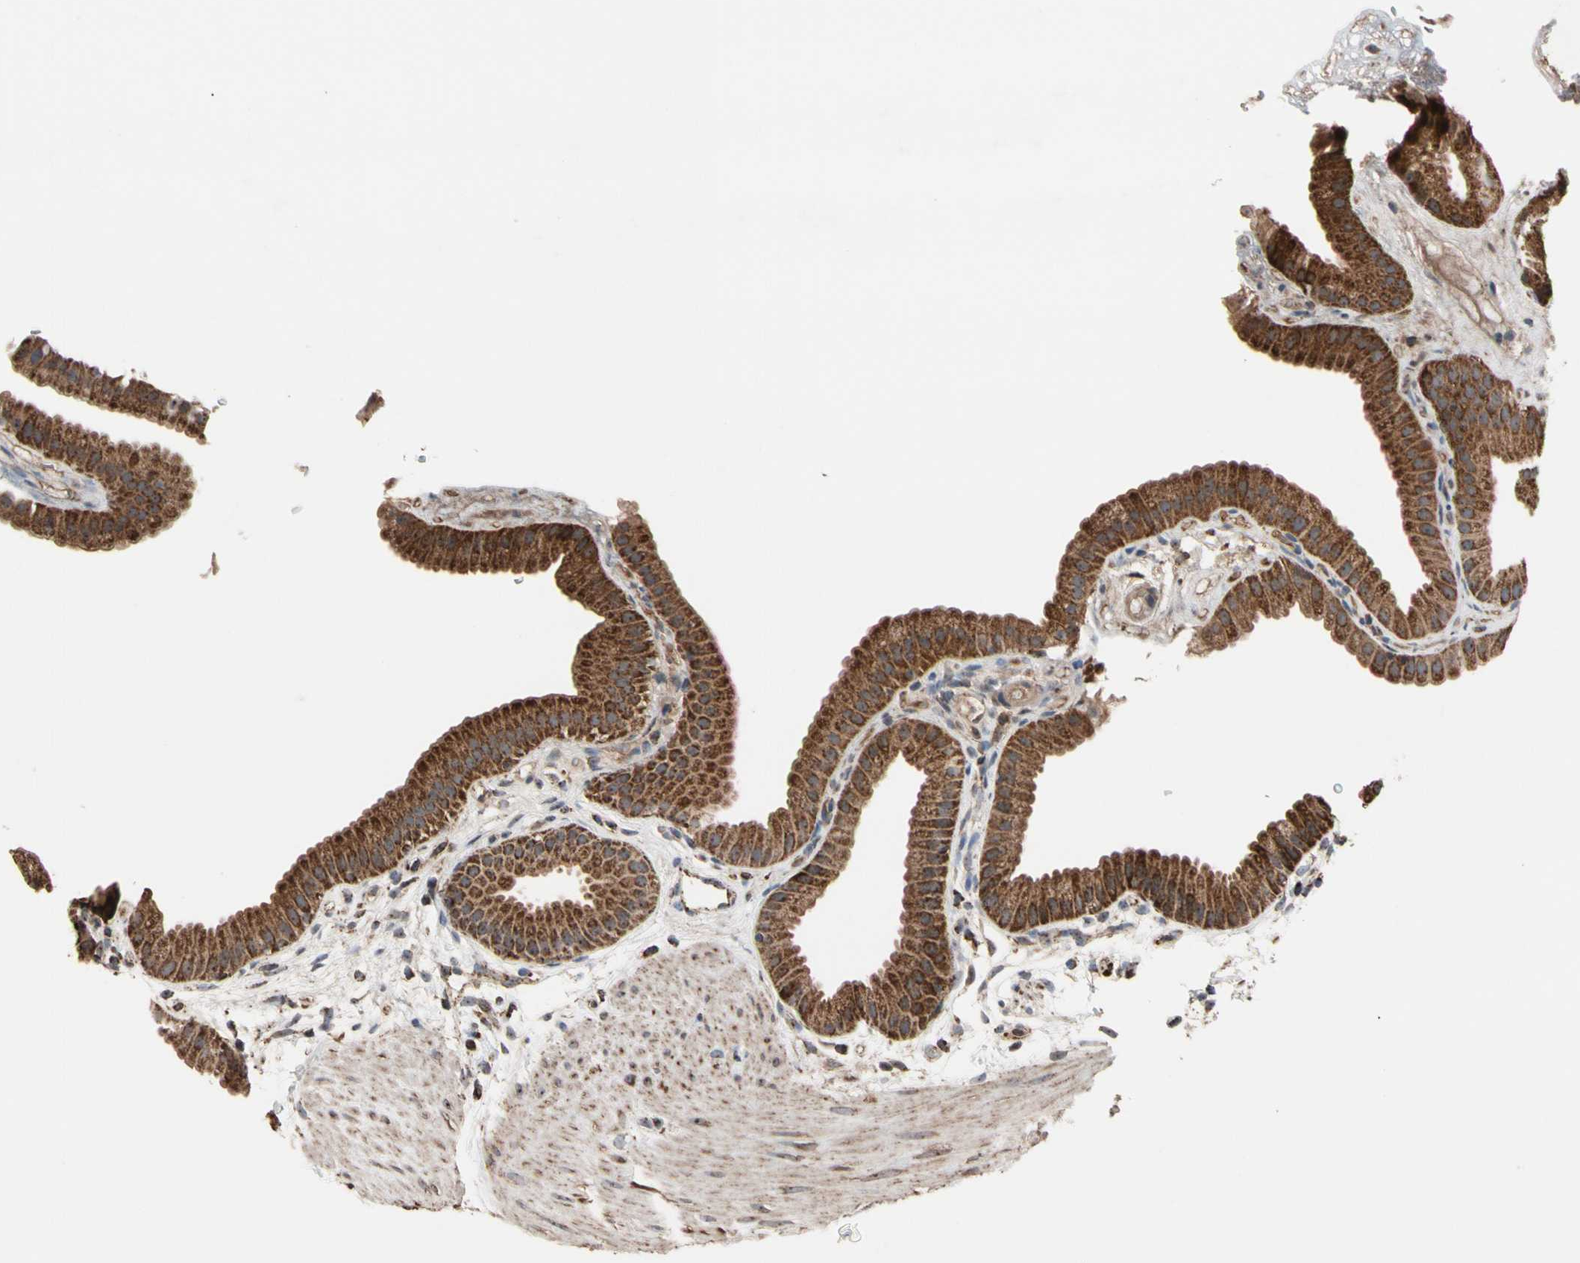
{"staining": {"intensity": "strong", "quantity": ">75%", "location": "cytoplasmic/membranous"}, "tissue": "gallbladder", "cell_type": "Glandular cells", "image_type": "normal", "snomed": [{"axis": "morphology", "description": "Normal tissue, NOS"}, {"axis": "topography", "description": "Gallbladder"}], "caption": "A brown stain highlights strong cytoplasmic/membranous positivity of a protein in glandular cells of unremarkable human gallbladder. The staining is performed using DAB (3,3'-diaminobenzidine) brown chromogen to label protein expression. The nuclei are counter-stained blue using hematoxylin.", "gene": "FAM110B", "patient": {"sex": "female", "age": 64}}